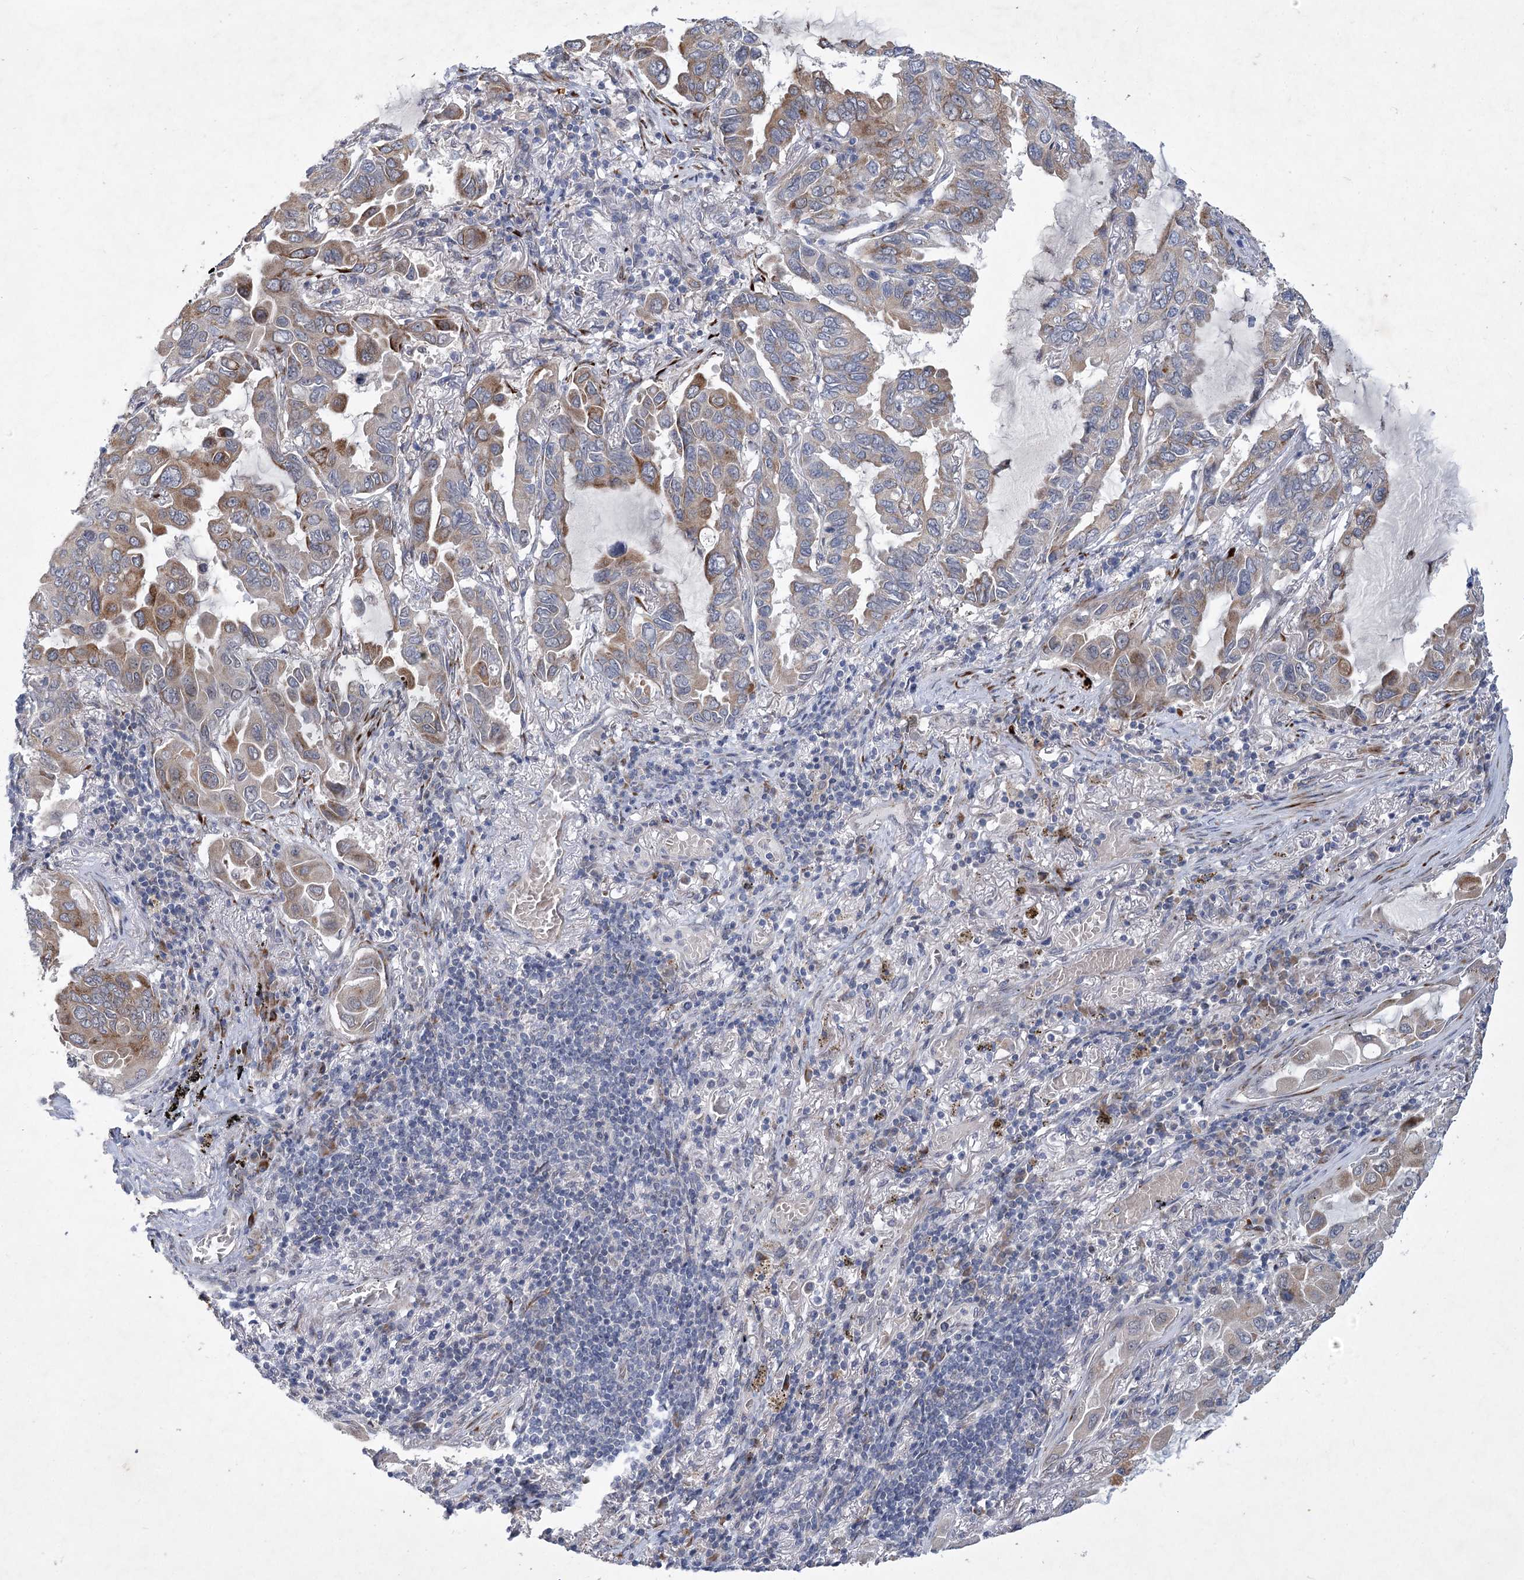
{"staining": {"intensity": "moderate", "quantity": "<25%", "location": "cytoplasmic/membranous"}, "tissue": "lung cancer", "cell_type": "Tumor cells", "image_type": "cancer", "snomed": [{"axis": "morphology", "description": "Adenocarcinoma, NOS"}, {"axis": "topography", "description": "Lung"}], "caption": "IHC (DAB (3,3'-diaminobenzidine)) staining of lung cancer exhibits moderate cytoplasmic/membranous protein expression in approximately <25% of tumor cells. (IHC, brightfield microscopy, high magnification).", "gene": "GCNT4", "patient": {"sex": "male", "age": 64}}